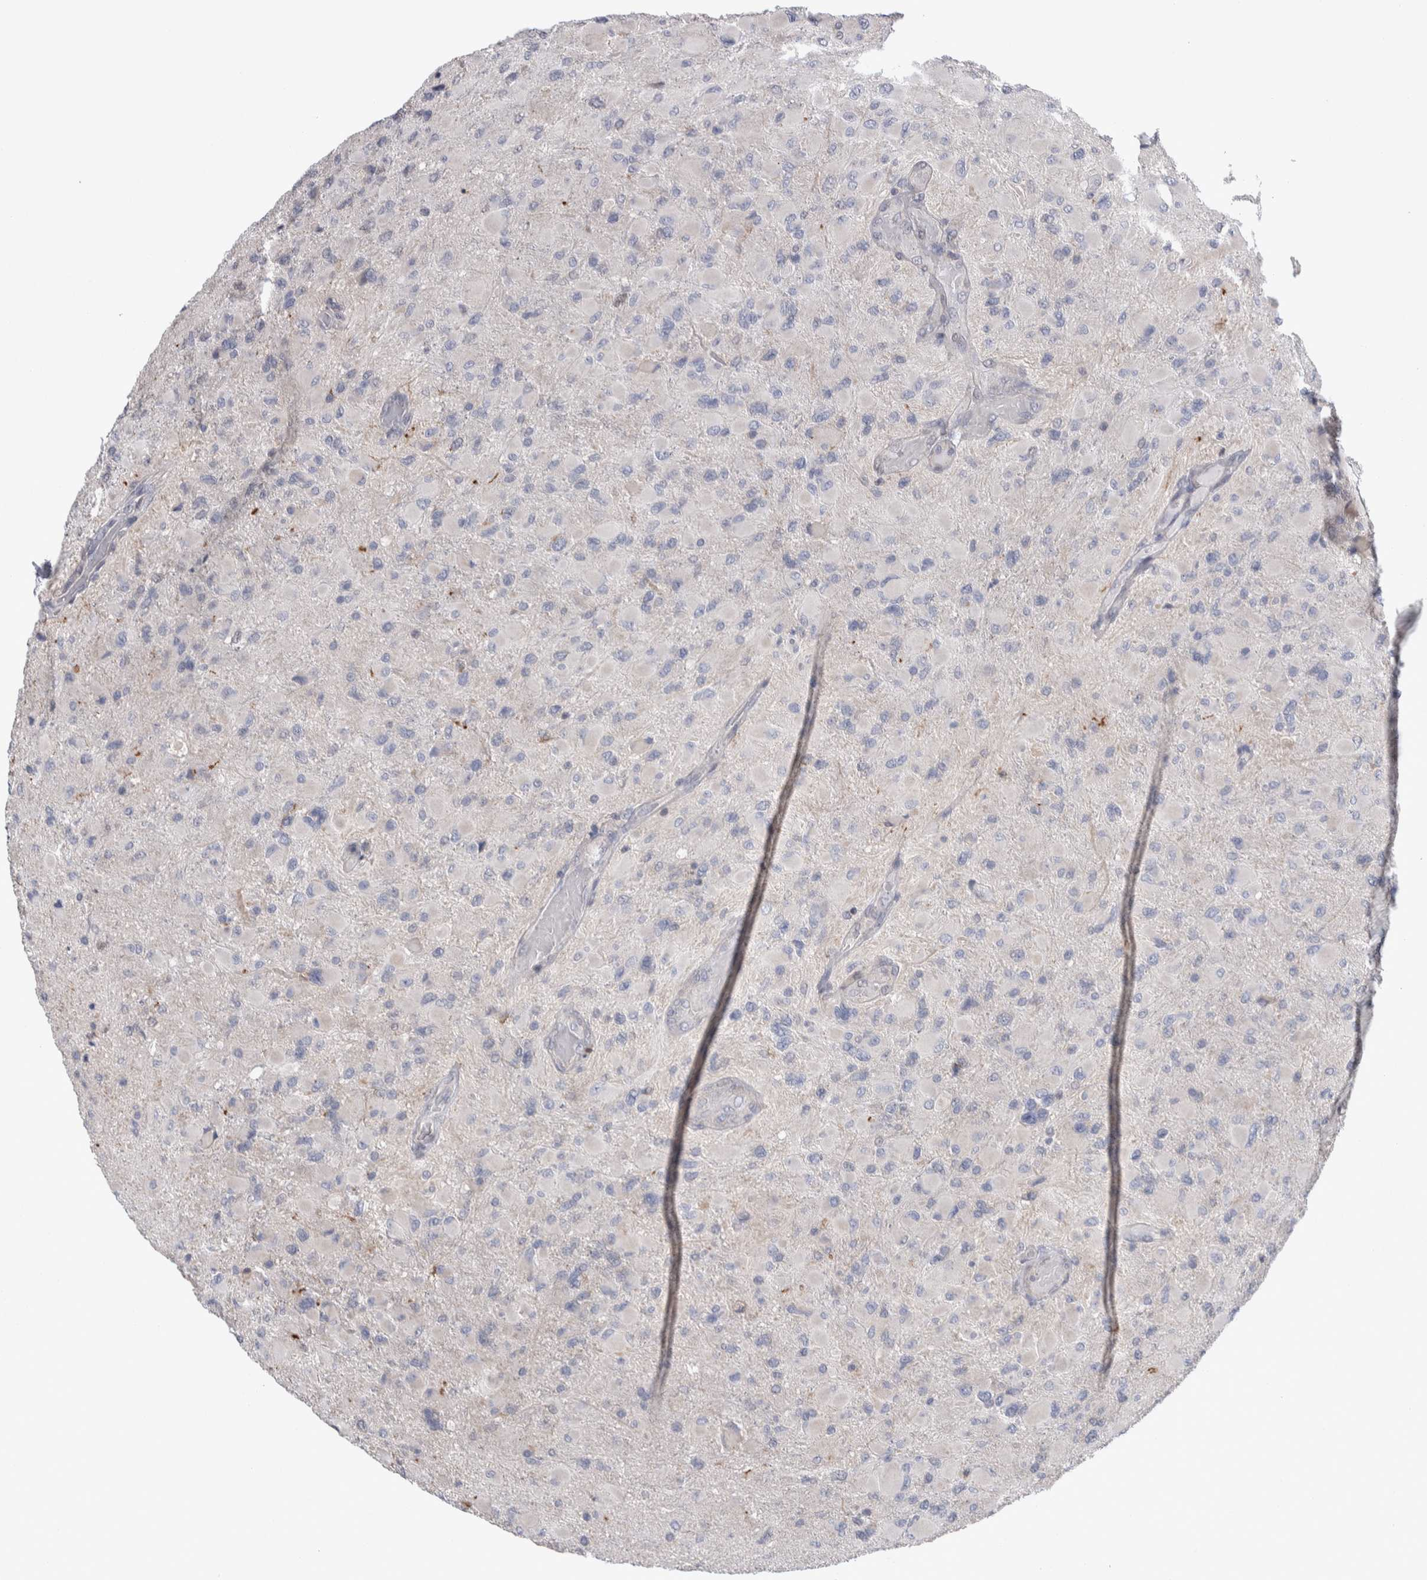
{"staining": {"intensity": "negative", "quantity": "none", "location": "none"}, "tissue": "glioma", "cell_type": "Tumor cells", "image_type": "cancer", "snomed": [{"axis": "morphology", "description": "Glioma, malignant, High grade"}, {"axis": "topography", "description": "Cerebral cortex"}], "caption": "Immunohistochemistry (IHC) image of malignant glioma (high-grade) stained for a protein (brown), which reveals no staining in tumor cells. Nuclei are stained in blue.", "gene": "TAX1BP1", "patient": {"sex": "female", "age": 36}}